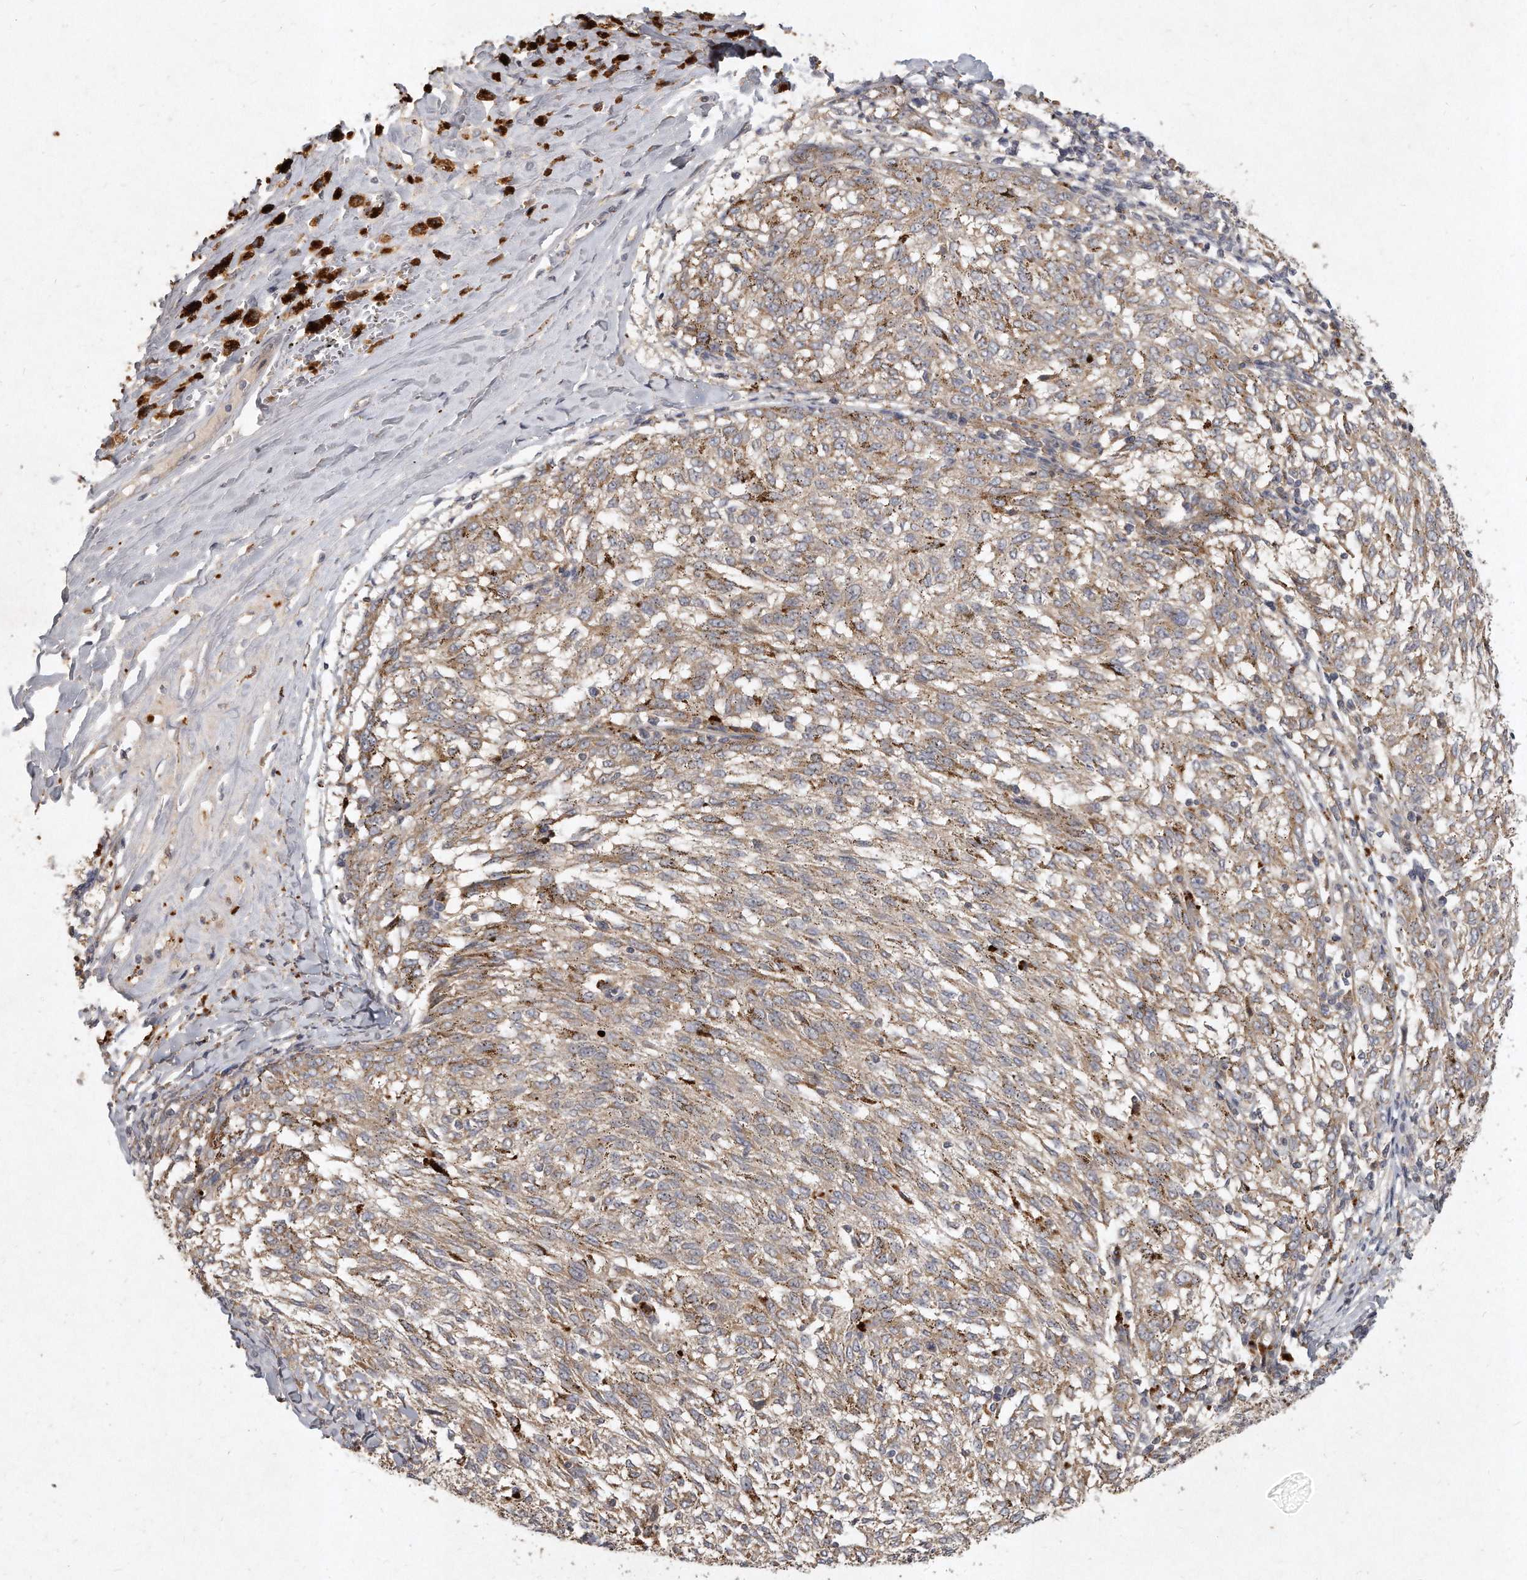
{"staining": {"intensity": "weak", "quantity": ">75%", "location": "cytoplasmic/membranous"}, "tissue": "melanoma", "cell_type": "Tumor cells", "image_type": "cancer", "snomed": [{"axis": "morphology", "description": "Malignant melanoma, NOS"}, {"axis": "topography", "description": "Skin"}], "caption": "Melanoma was stained to show a protein in brown. There is low levels of weak cytoplasmic/membranous staining in approximately >75% of tumor cells. The staining was performed using DAB to visualize the protein expression in brown, while the nuclei were stained in blue with hematoxylin (Magnification: 20x).", "gene": "LGALS8", "patient": {"sex": "female", "age": 72}}